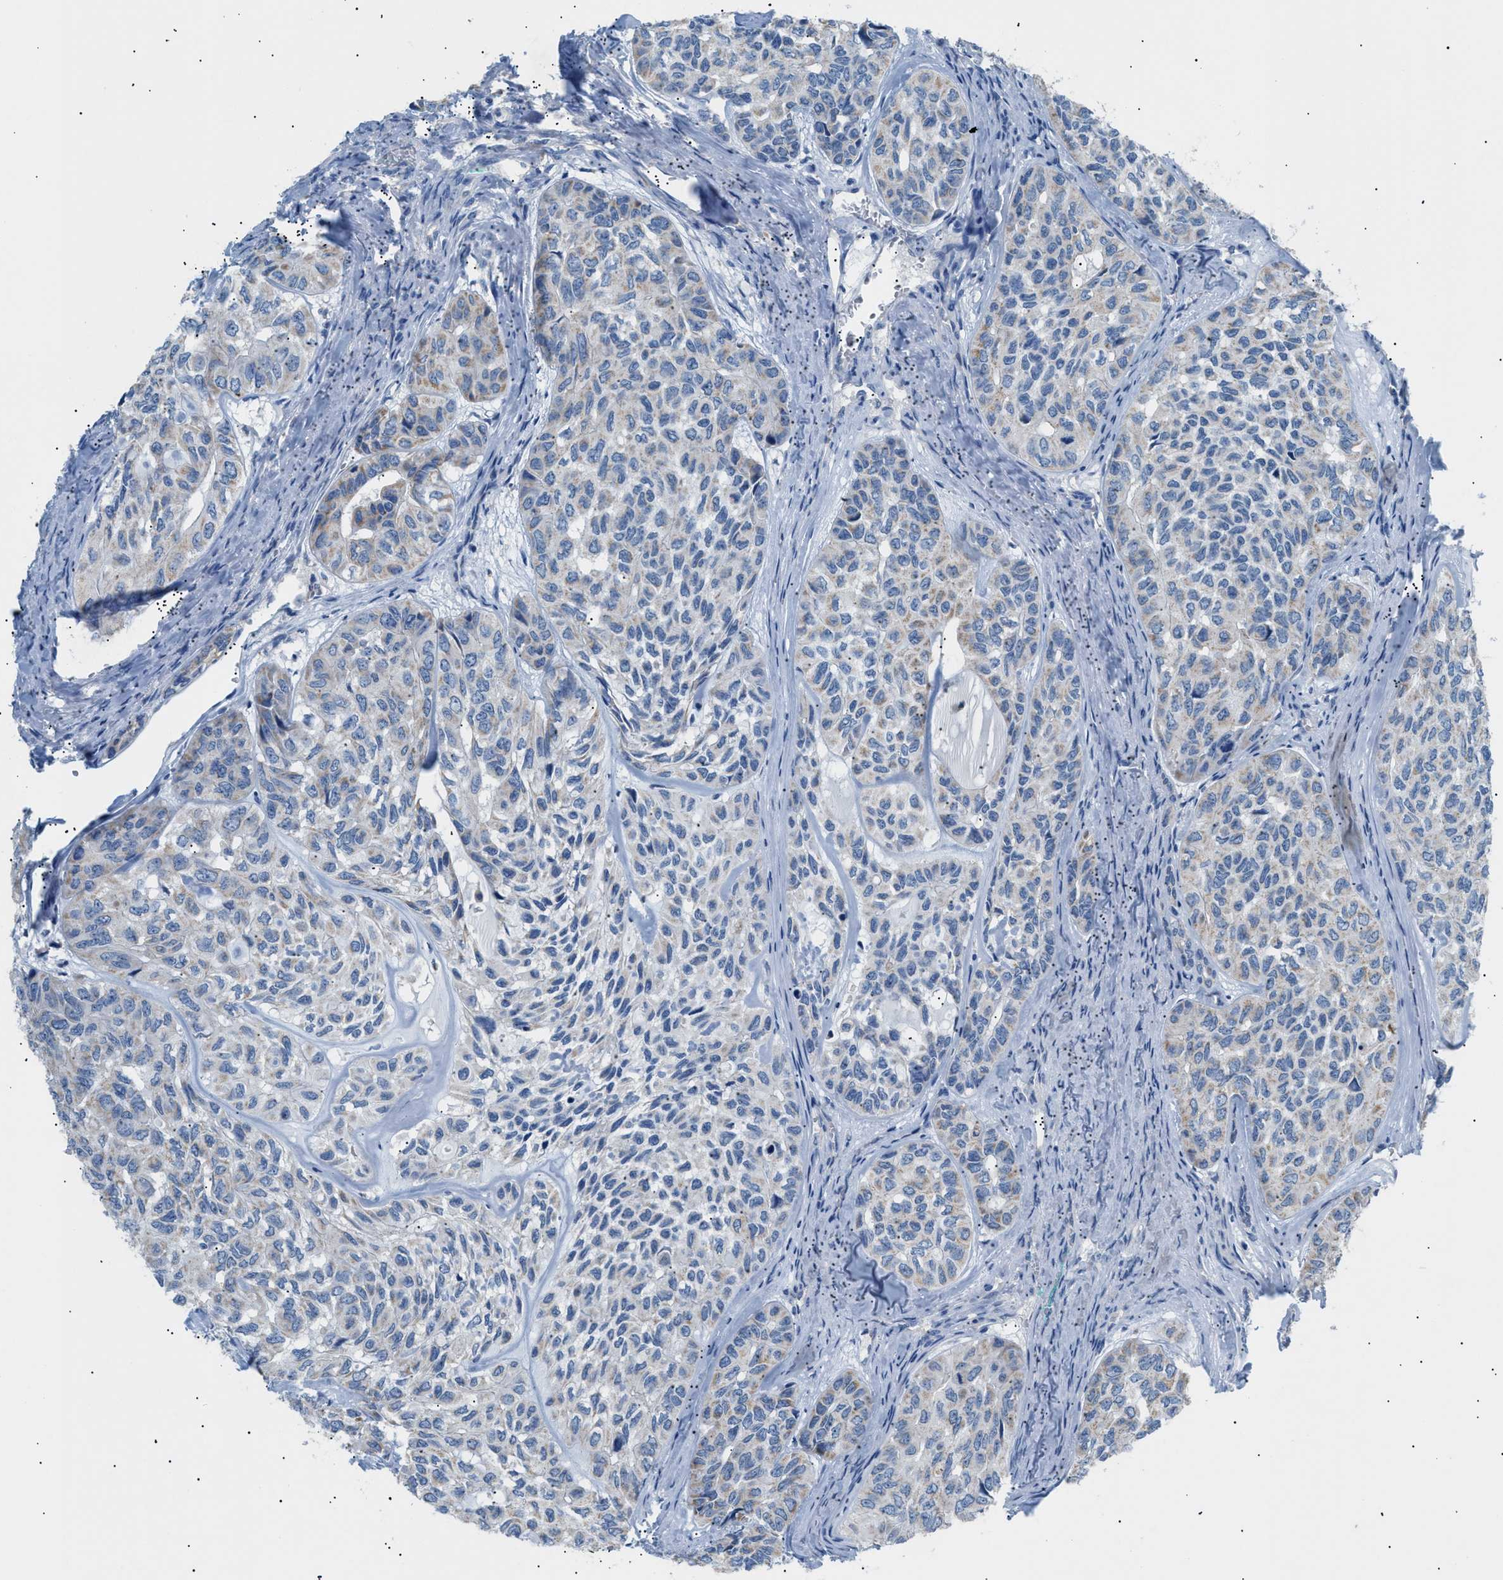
{"staining": {"intensity": "weak", "quantity": "25%-75%", "location": "cytoplasmic/membranous"}, "tissue": "head and neck cancer", "cell_type": "Tumor cells", "image_type": "cancer", "snomed": [{"axis": "morphology", "description": "Adenocarcinoma, NOS"}, {"axis": "topography", "description": "Salivary gland, NOS"}, {"axis": "topography", "description": "Head-Neck"}], "caption": "Protein expression analysis of head and neck adenocarcinoma shows weak cytoplasmic/membranous staining in approximately 25%-75% of tumor cells. (DAB (3,3'-diaminobenzidine) IHC with brightfield microscopy, high magnification).", "gene": "ILDR1", "patient": {"sex": "female", "age": 76}}